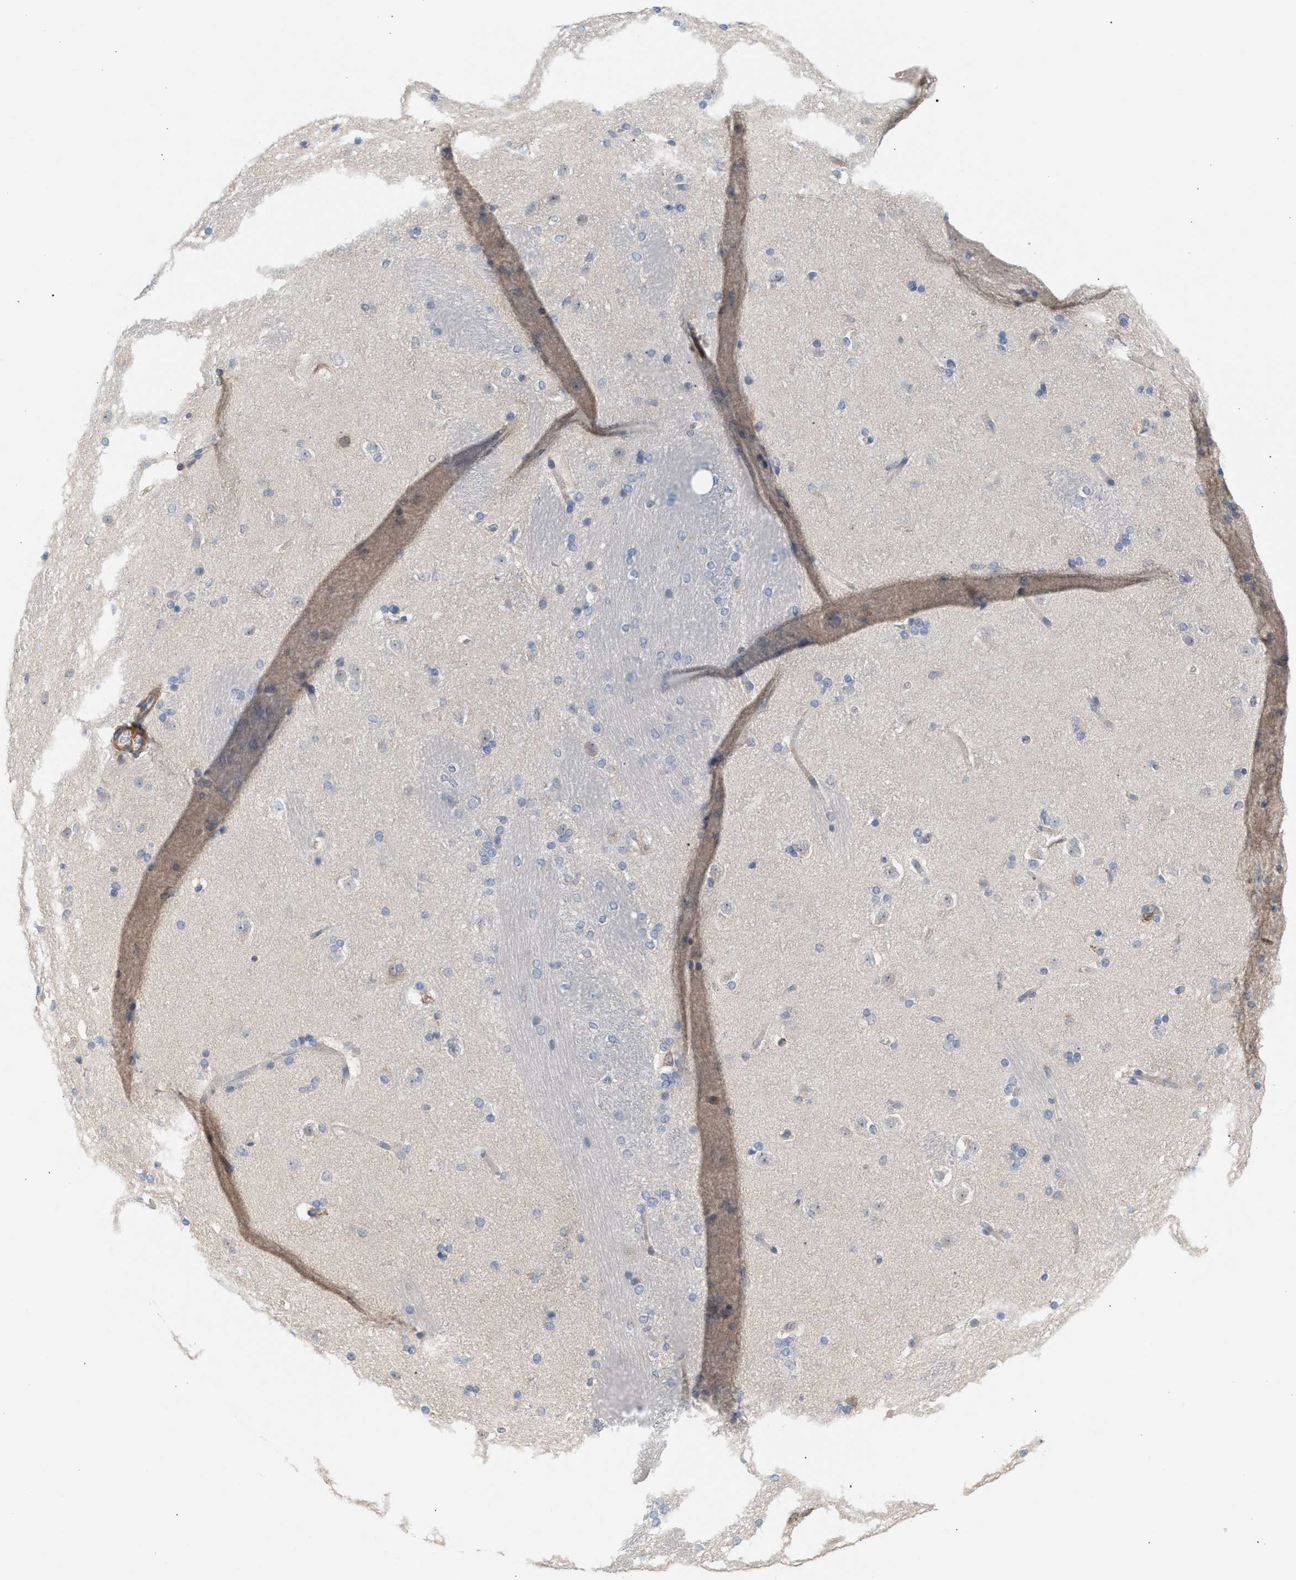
{"staining": {"intensity": "negative", "quantity": "none", "location": "none"}, "tissue": "caudate", "cell_type": "Glial cells", "image_type": "normal", "snomed": [{"axis": "morphology", "description": "Normal tissue, NOS"}, {"axis": "topography", "description": "Lateral ventricle wall"}], "caption": "This is a micrograph of IHC staining of unremarkable caudate, which shows no staining in glial cells.", "gene": "LRCH1", "patient": {"sex": "female", "age": 19}}